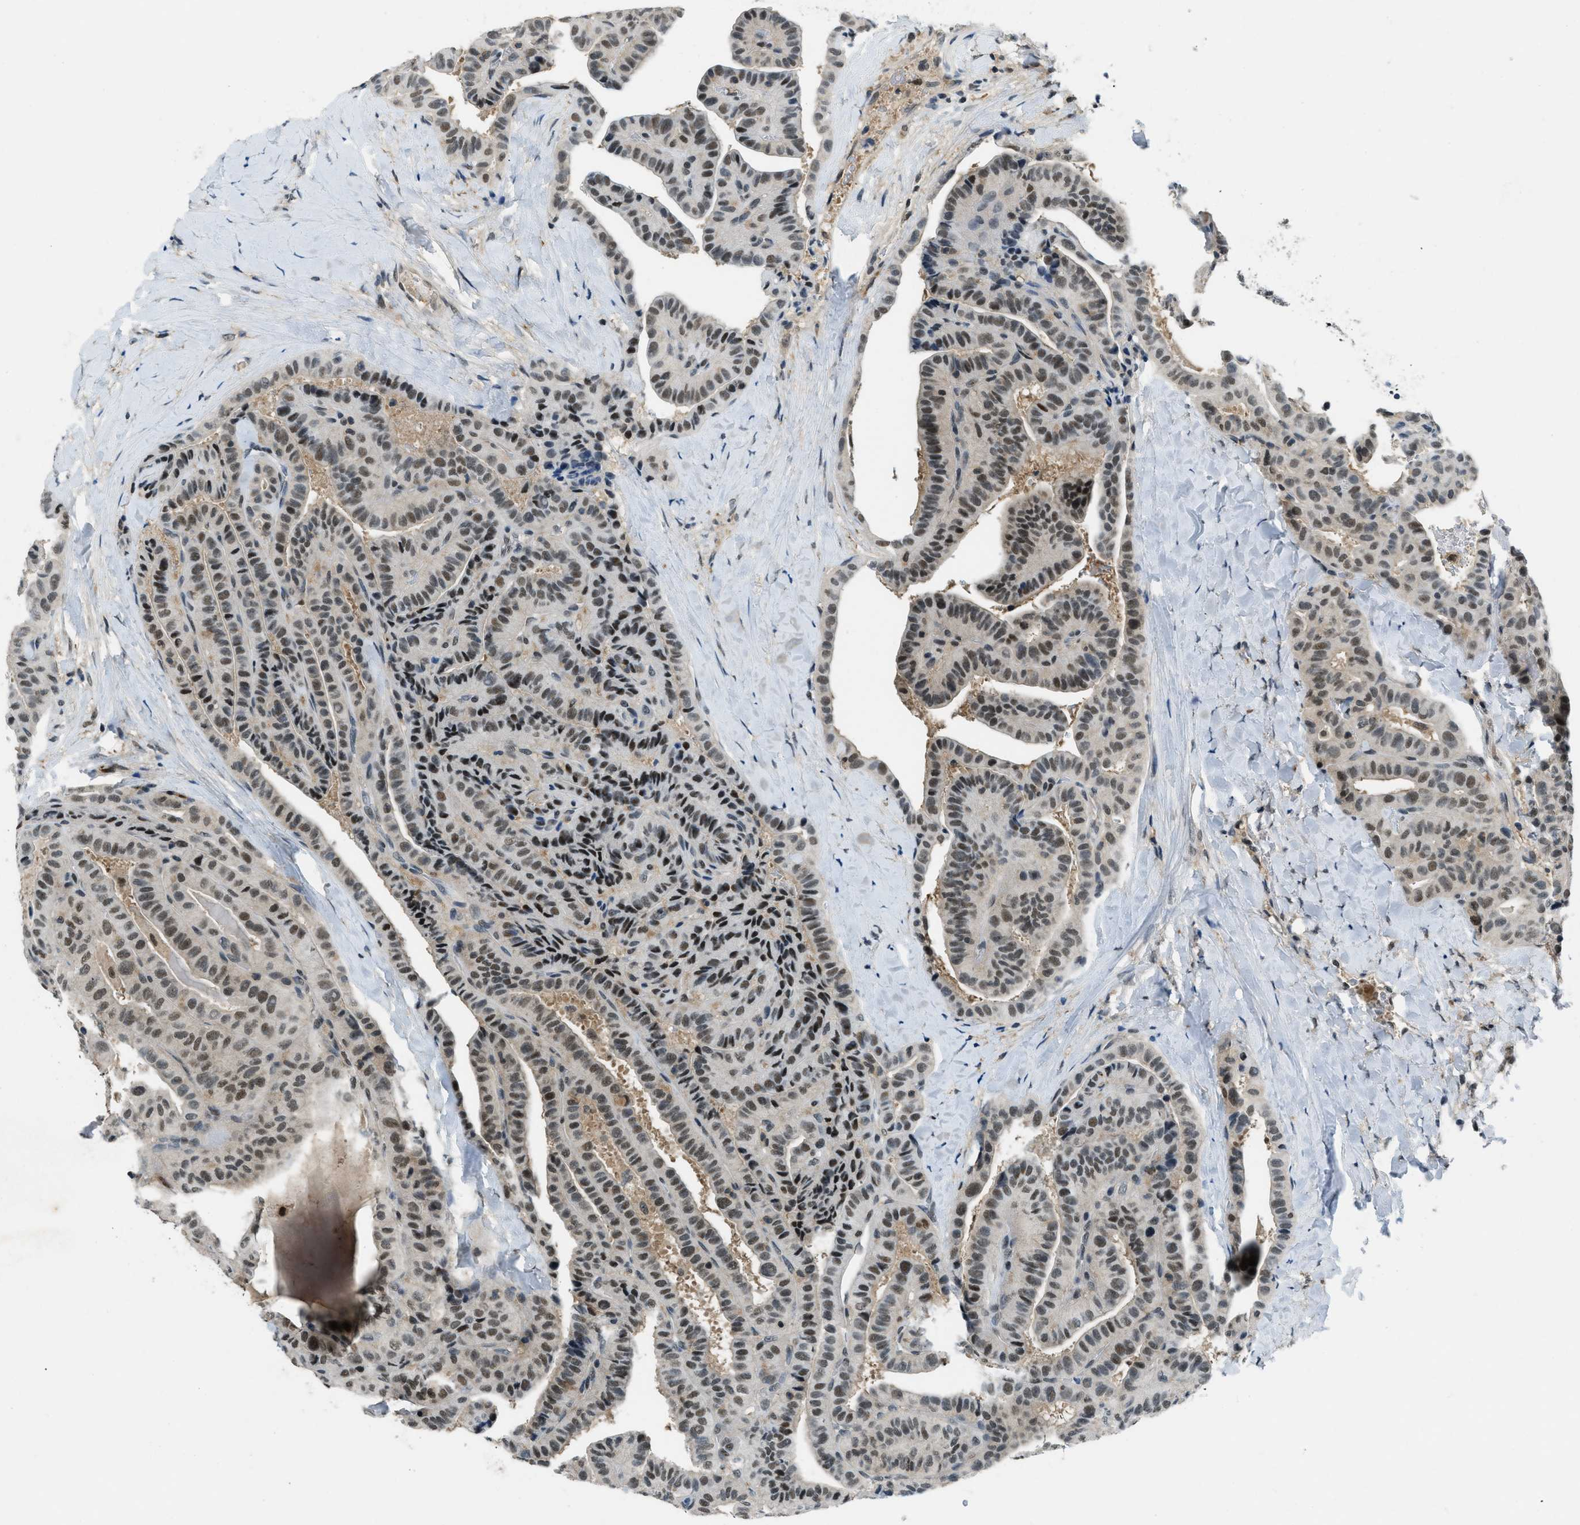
{"staining": {"intensity": "moderate", "quantity": ">75%", "location": "nuclear"}, "tissue": "thyroid cancer", "cell_type": "Tumor cells", "image_type": "cancer", "snomed": [{"axis": "morphology", "description": "Papillary adenocarcinoma, NOS"}, {"axis": "topography", "description": "Thyroid gland"}], "caption": "This micrograph shows immunohistochemistry (IHC) staining of papillary adenocarcinoma (thyroid), with medium moderate nuclear staining in approximately >75% of tumor cells.", "gene": "OGFR", "patient": {"sex": "male", "age": 77}}